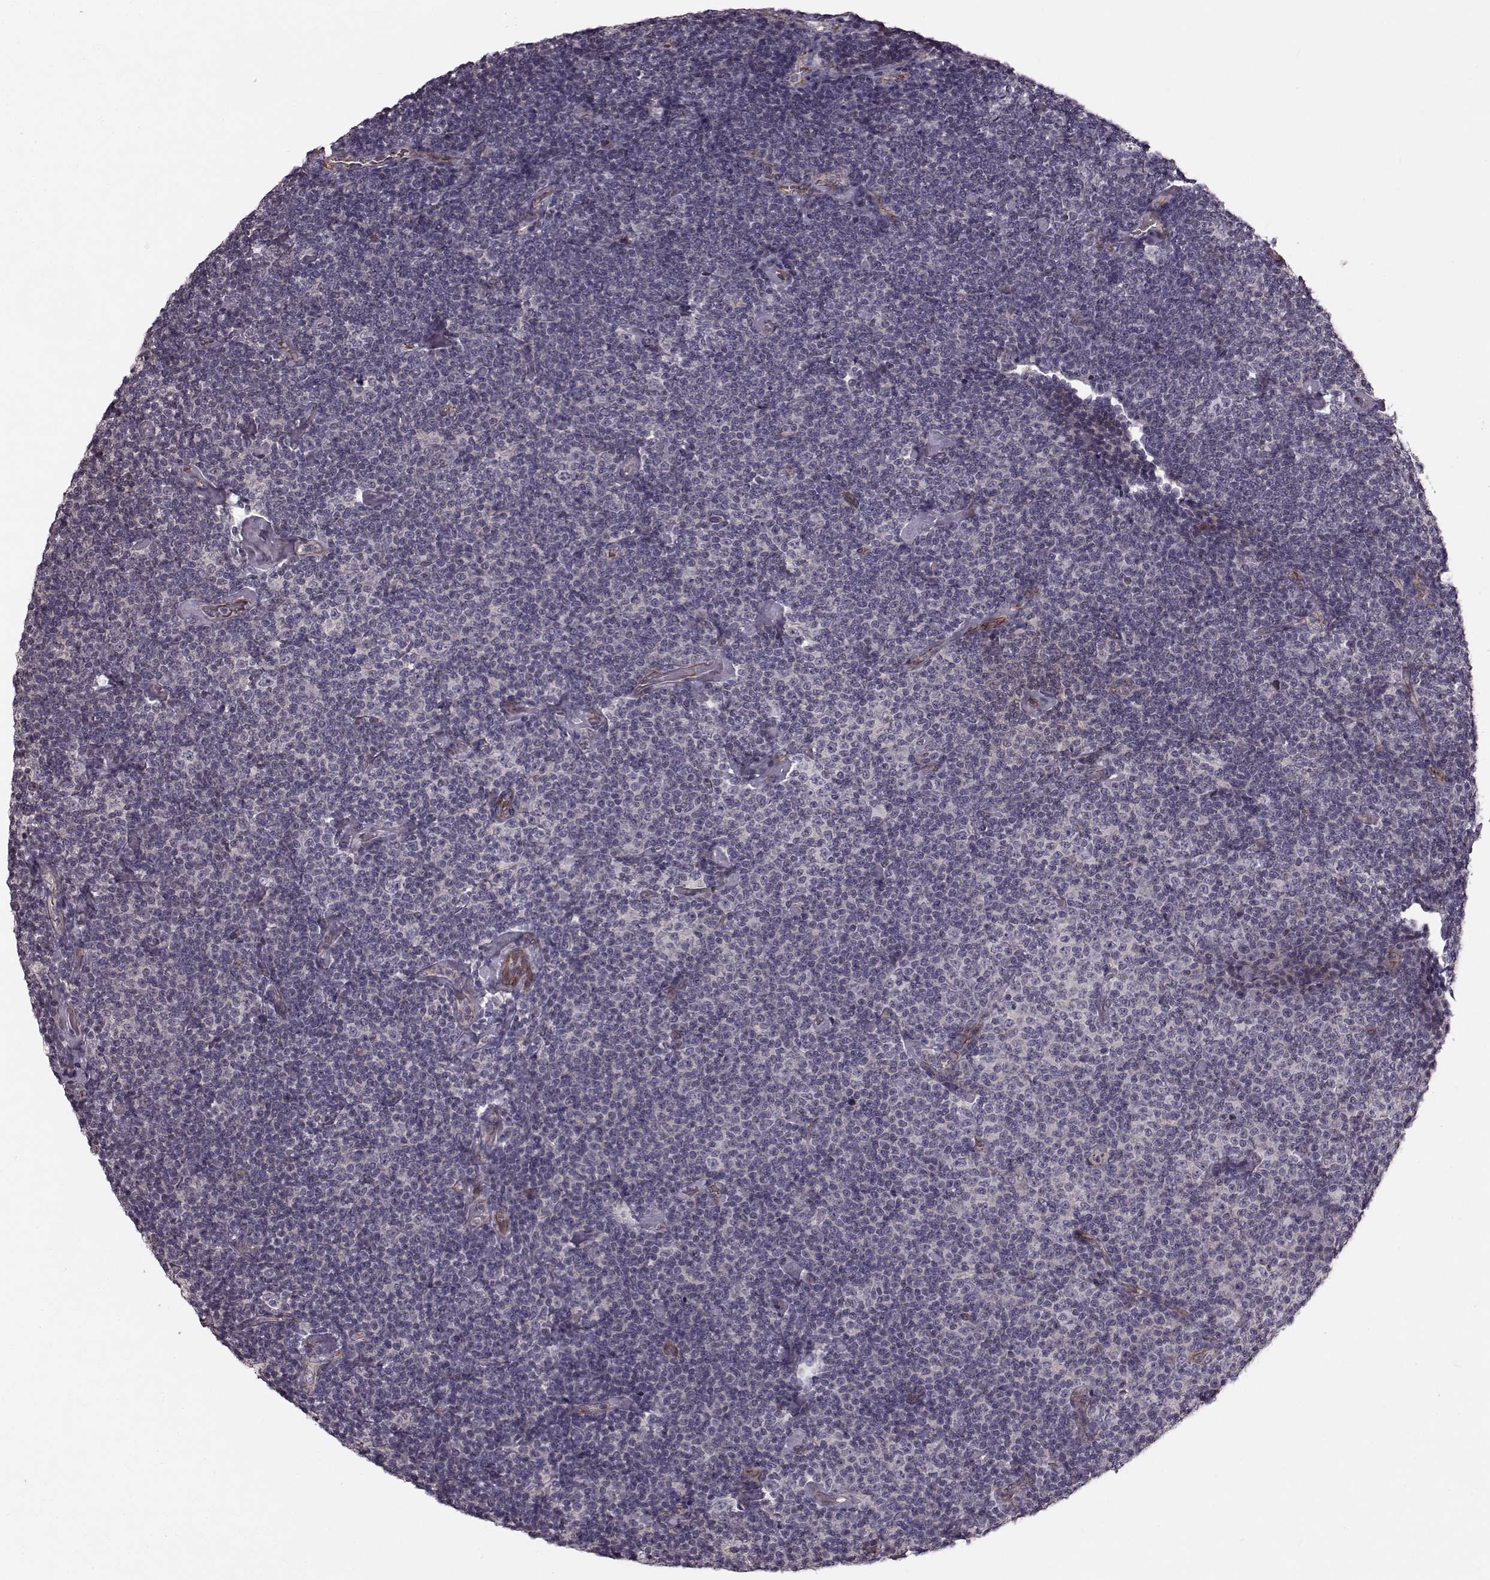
{"staining": {"intensity": "negative", "quantity": "none", "location": "none"}, "tissue": "lymphoma", "cell_type": "Tumor cells", "image_type": "cancer", "snomed": [{"axis": "morphology", "description": "Malignant lymphoma, non-Hodgkin's type, Low grade"}, {"axis": "topography", "description": "Lymph node"}], "caption": "A micrograph of human lymphoma is negative for staining in tumor cells.", "gene": "SLC22A18", "patient": {"sex": "male", "age": 81}}